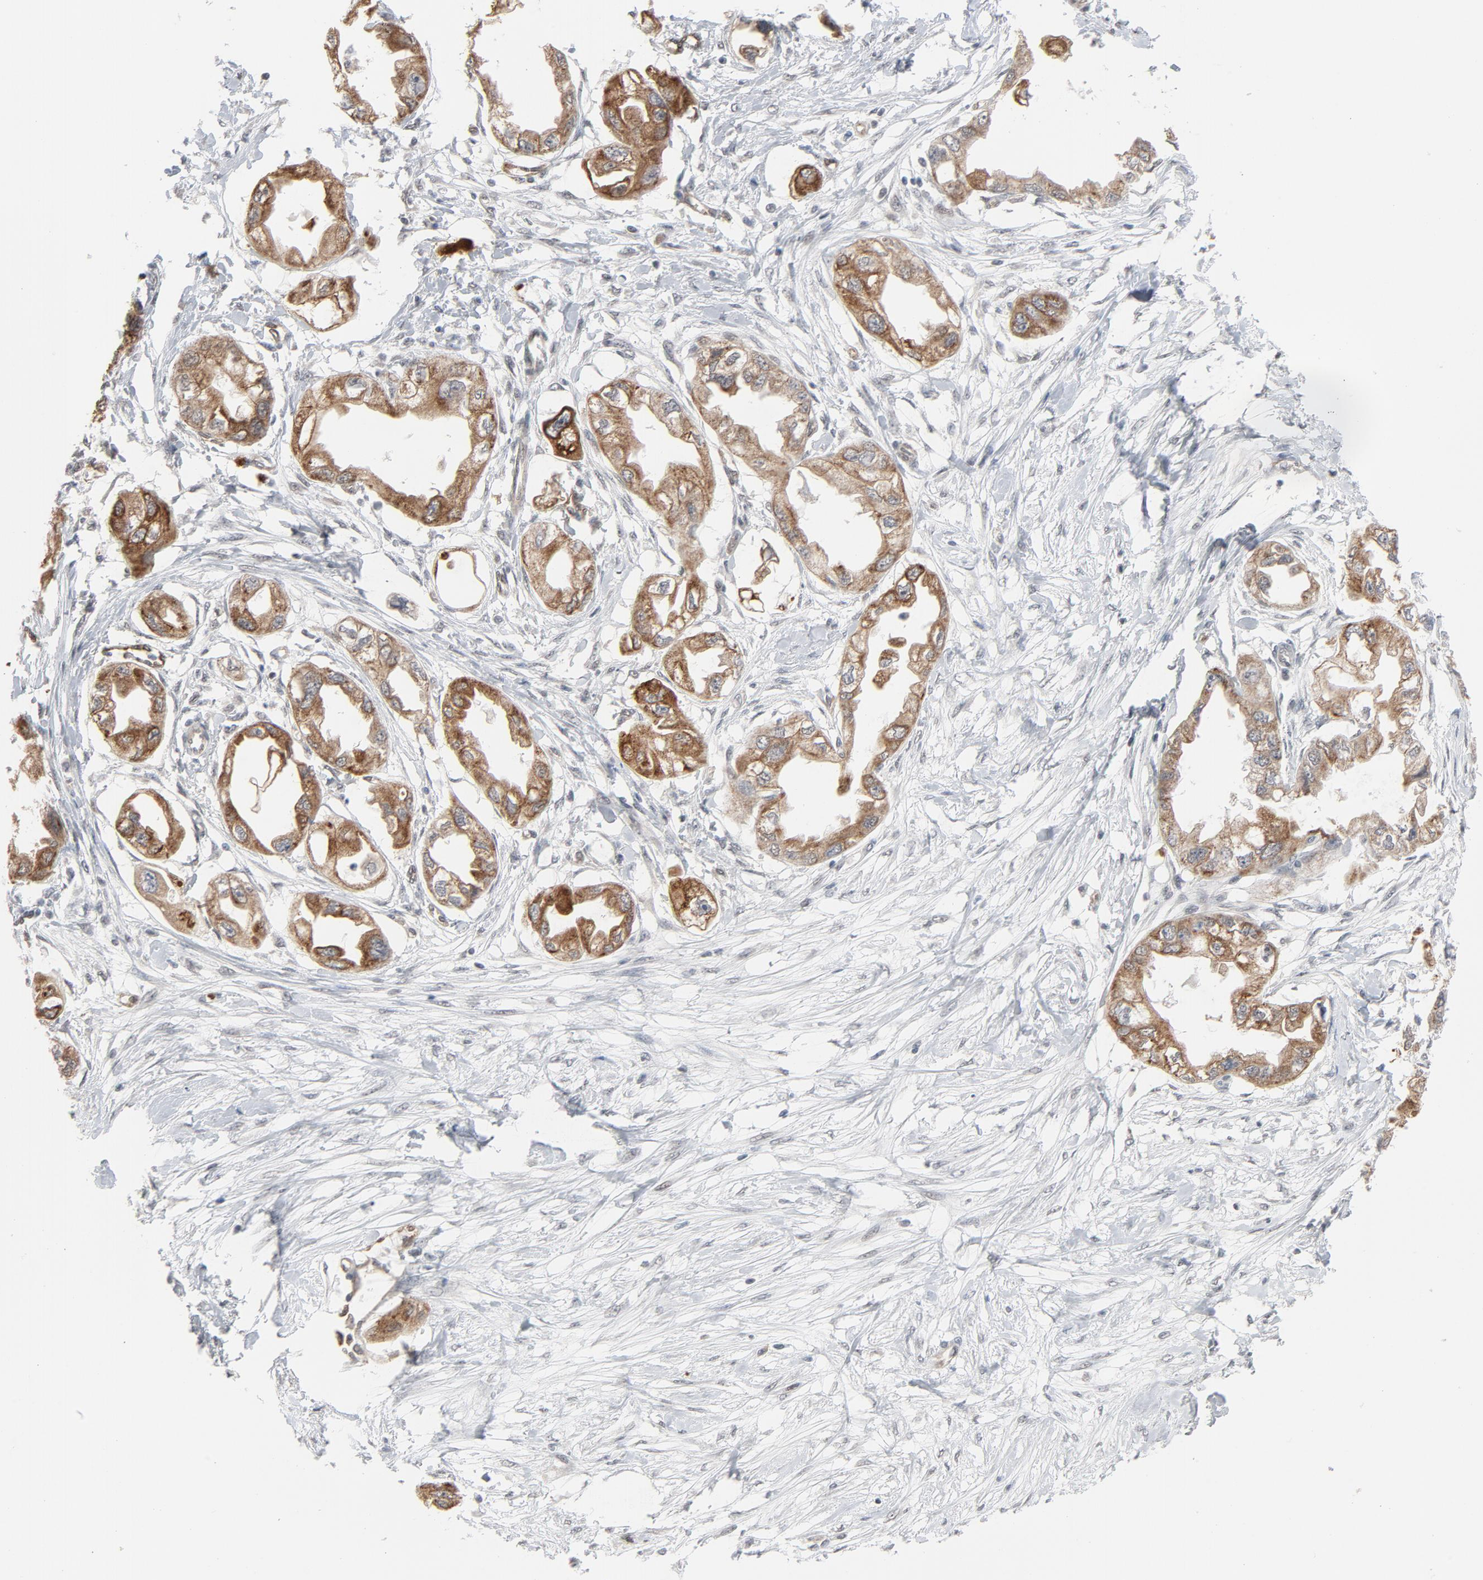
{"staining": {"intensity": "moderate", "quantity": ">75%", "location": "cytoplasmic/membranous"}, "tissue": "endometrial cancer", "cell_type": "Tumor cells", "image_type": "cancer", "snomed": [{"axis": "morphology", "description": "Adenocarcinoma, NOS"}, {"axis": "topography", "description": "Endometrium"}], "caption": "Brown immunohistochemical staining in human endometrial adenocarcinoma displays moderate cytoplasmic/membranous positivity in approximately >75% of tumor cells.", "gene": "ITPR3", "patient": {"sex": "female", "age": 67}}